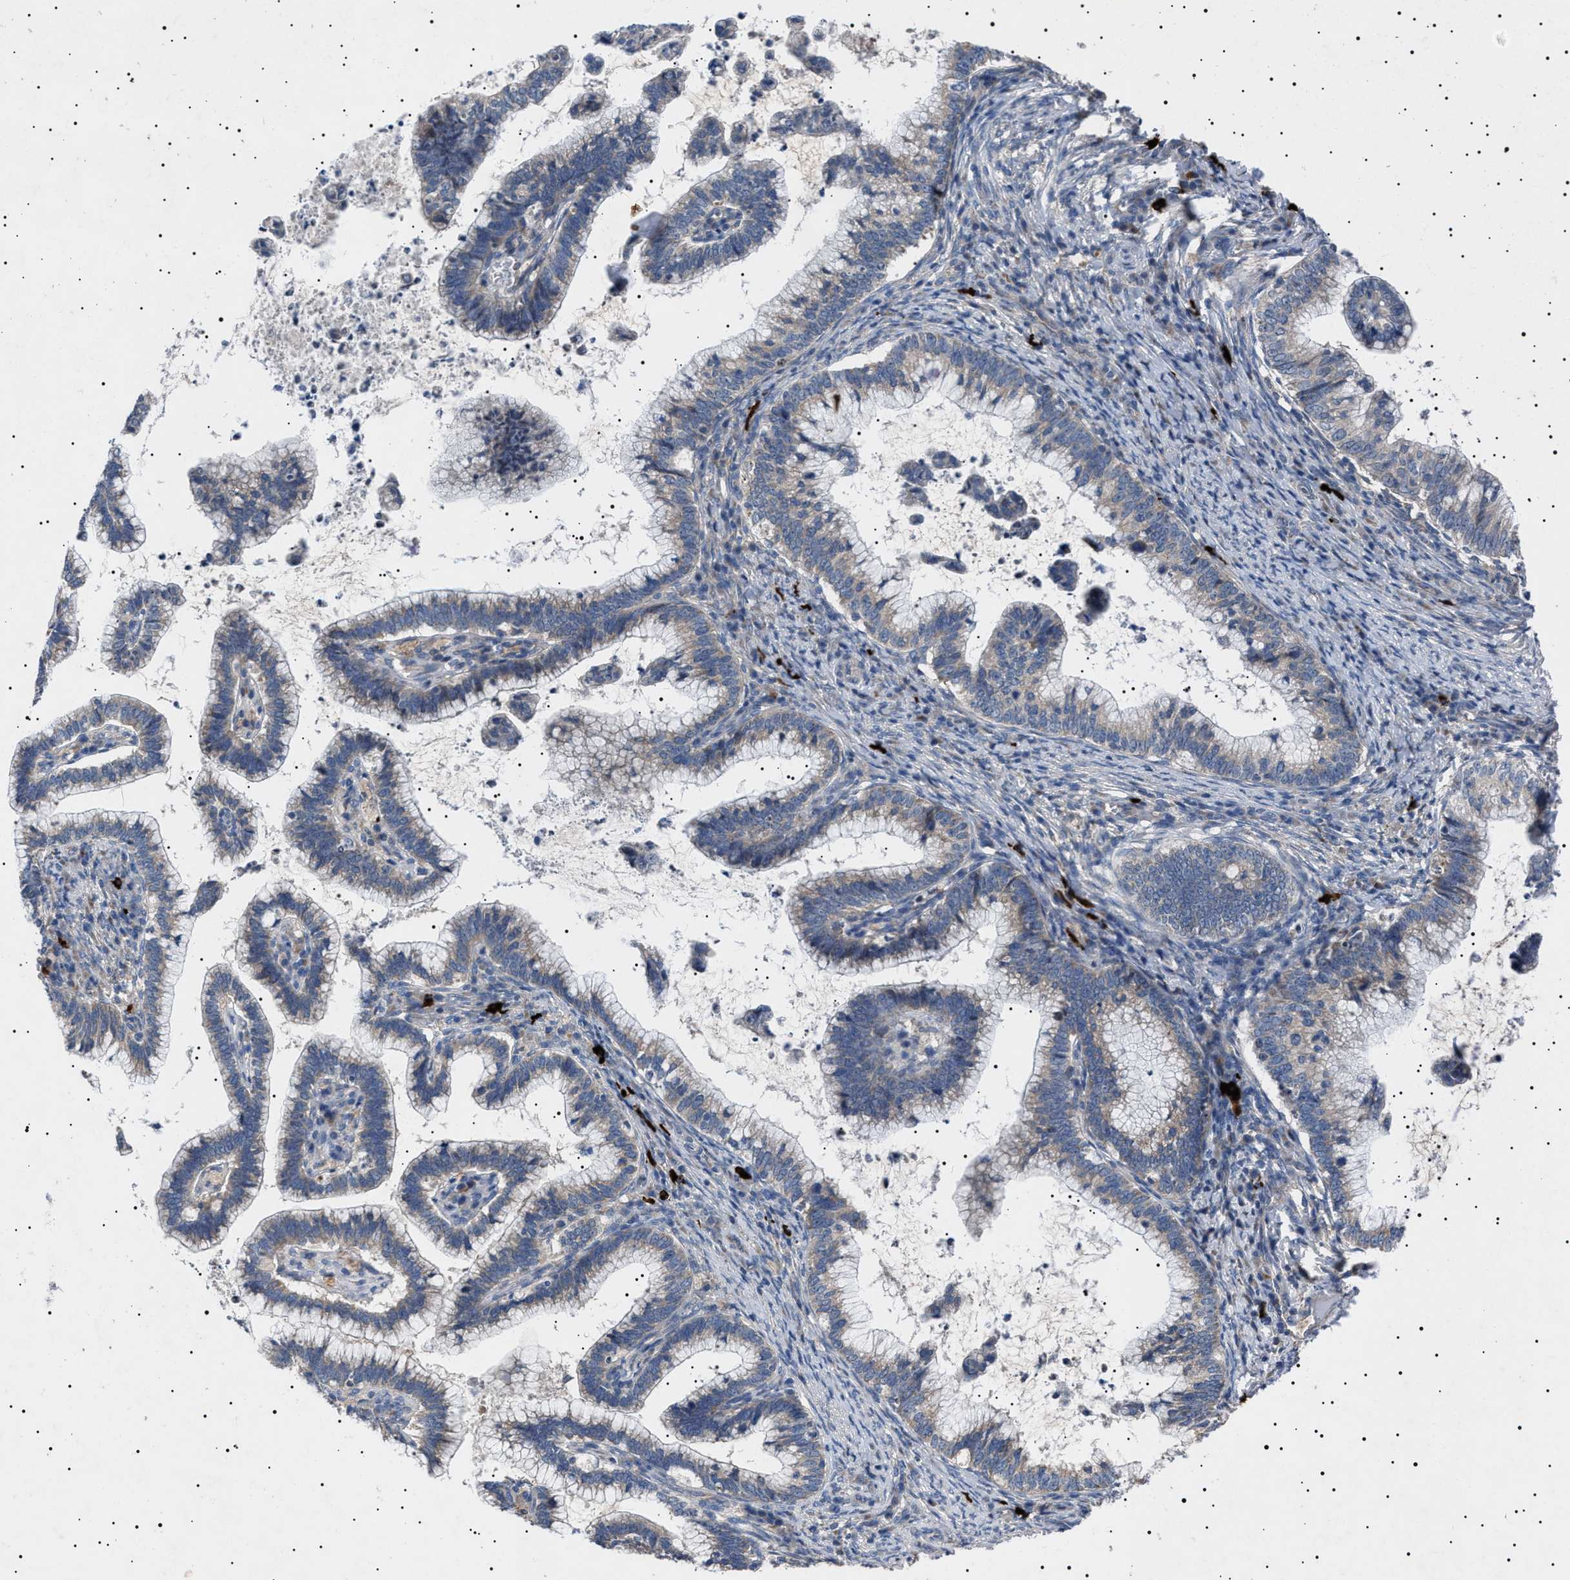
{"staining": {"intensity": "weak", "quantity": "<25%", "location": "cytoplasmic/membranous"}, "tissue": "cervical cancer", "cell_type": "Tumor cells", "image_type": "cancer", "snomed": [{"axis": "morphology", "description": "Adenocarcinoma, NOS"}, {"axis": "topography", "description": "Cervix"}], "caption": "Immunohistochemical staining of human cervical adenocarcinoma reveals no significant staining in tumor cells.", "gene": "PTRH1", "patient": {"sex": "female", "age": 36}}